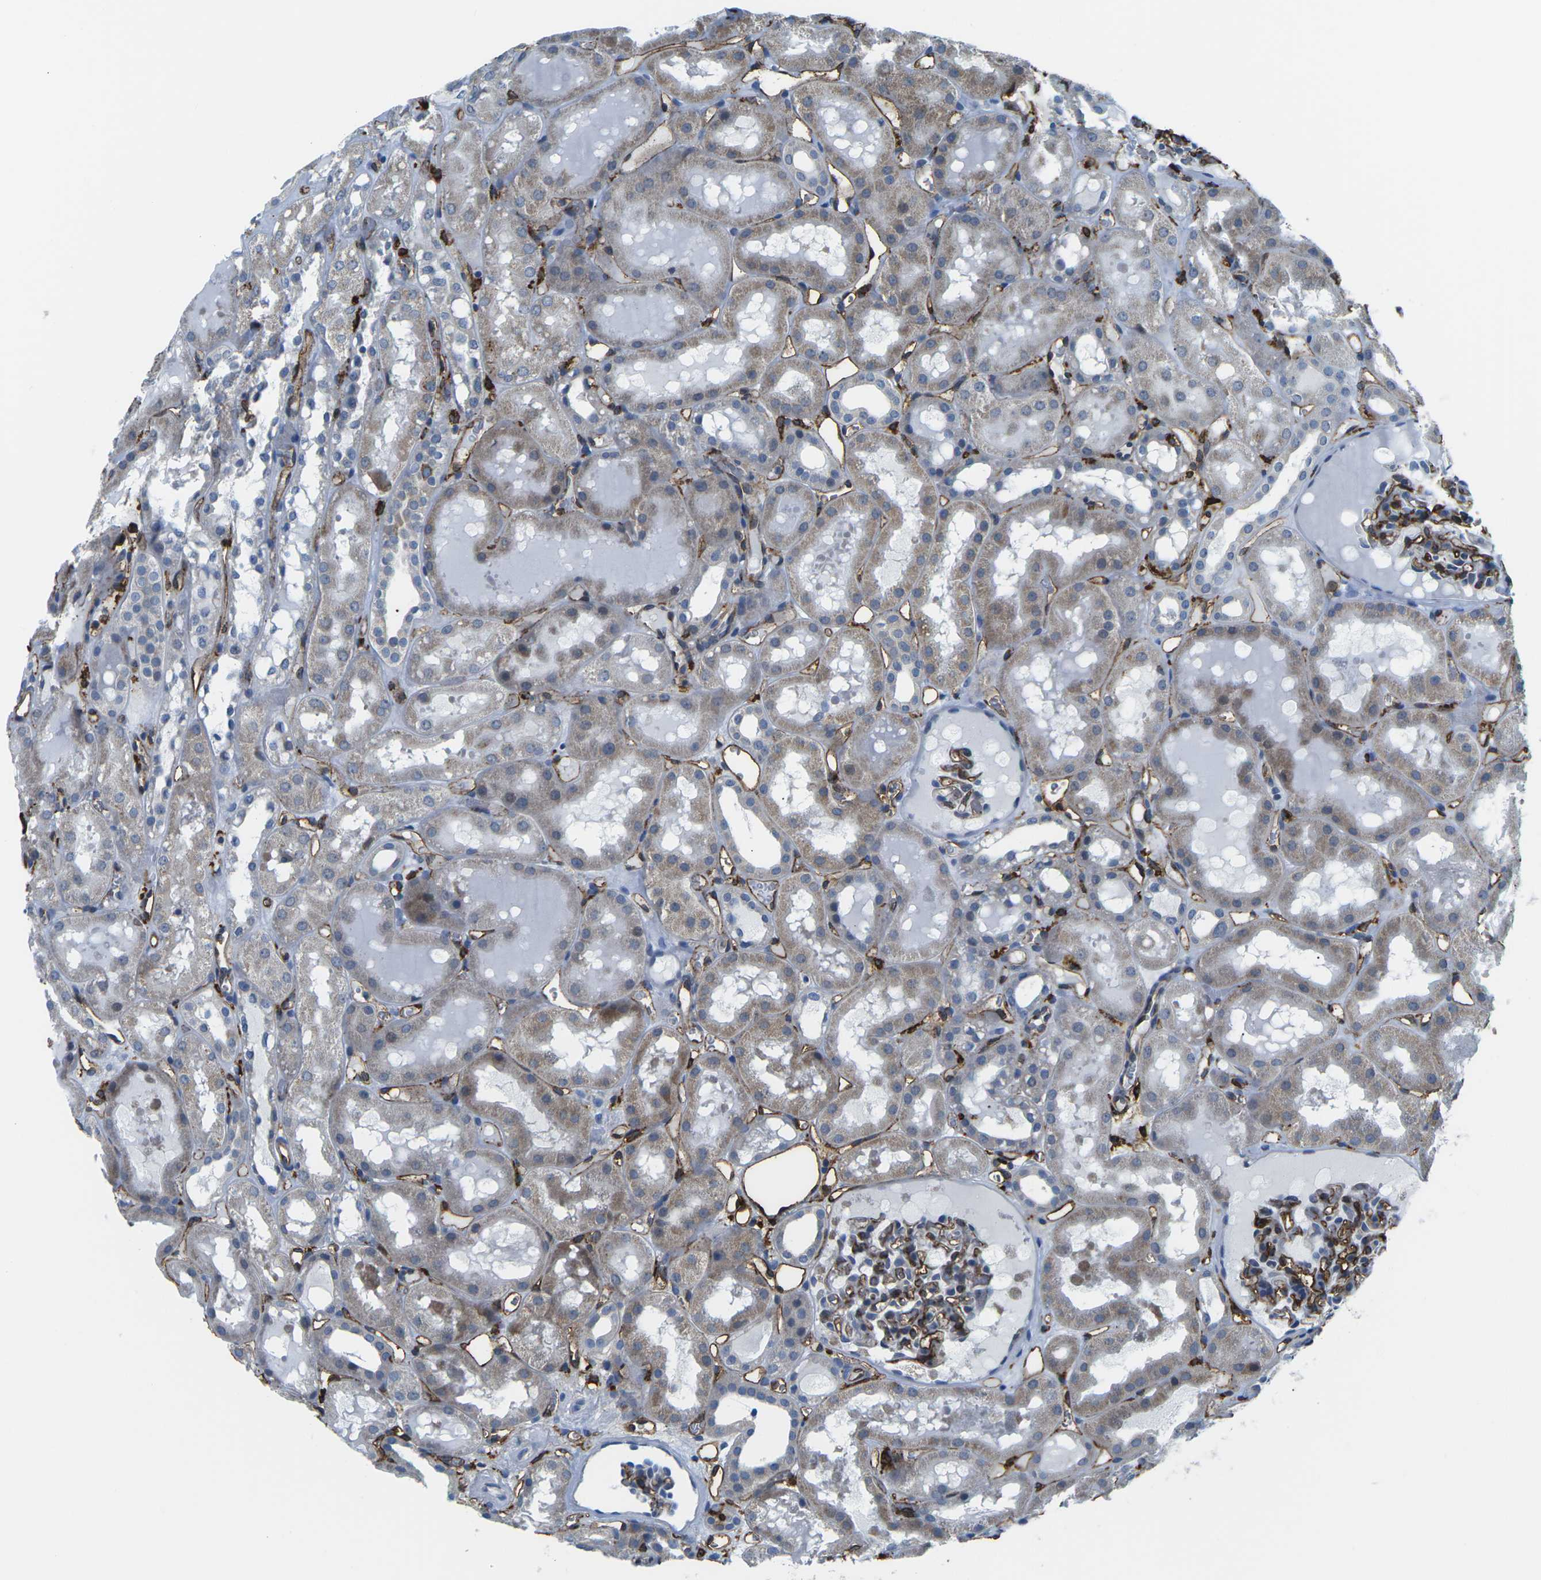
{"staining": {"intensity": "strong", "quantity": "25%-75%", "location": "cytoplasmic/membranous"}, "tissue": "kidney", "cell_type": "Cells in glomeruli", "image_type": "normal", "snomed": [{"axis": "morphology", "description": "Normal tissue, NOS"}, {"axis": "topography", "description": "Kidney"}, {"axis": "topography", "description": "Urinary bladder"}], "caption": "The micrograph reveals immunohistochemical staining of unremarkable kidney. There is strong cytoplasmic/membranous staining is present in approximately 25%-75% of cells in glomeruli.", "gene": "PTPN1", "patient": {"sex": "male", "age": 16}}